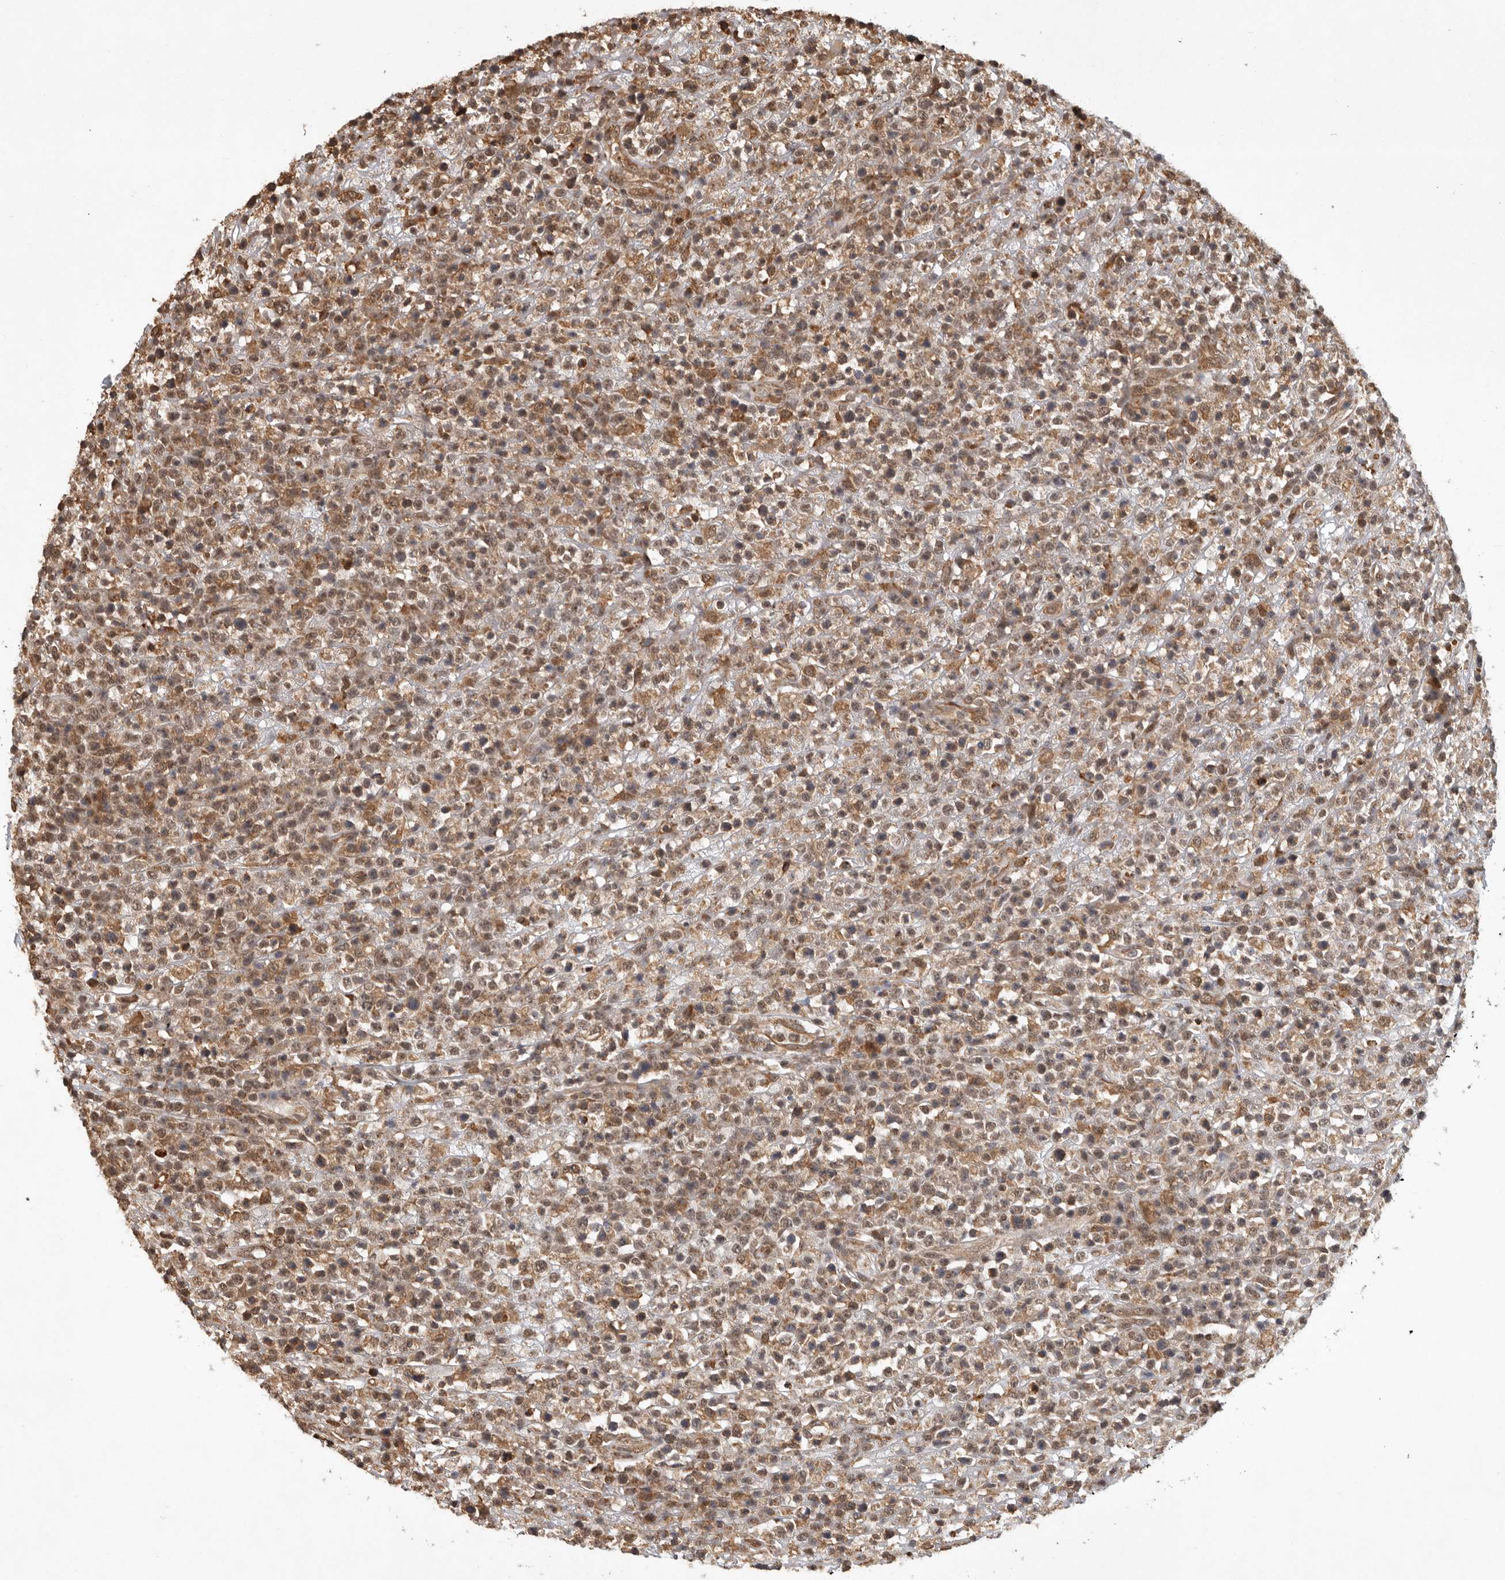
{"staining": {"intensity": "moderate", "quantity": ">75%", "location": "cytoplasmic/membranous,nuclear"}, "tissue": "lymphoma", "cell_type": "Tumor cells", "image_type": "cancer", "snomed": [{"axis": "morphology", "description": "Malignant lymphoma, non-Hodgkin's type, High grade"}, {"axis": "topography", "description": "Colon"}], "caption": "This photomicrograph displays IHC staining of human high-grade malignant lymphoma, non-Hodgkin's type, with medium moderate cytoplasmic/membranous and nuclear positivity in about >75% of tumor cells.", "gene": "ZNF83", "patient": {"sex": "female", "age": 53}}